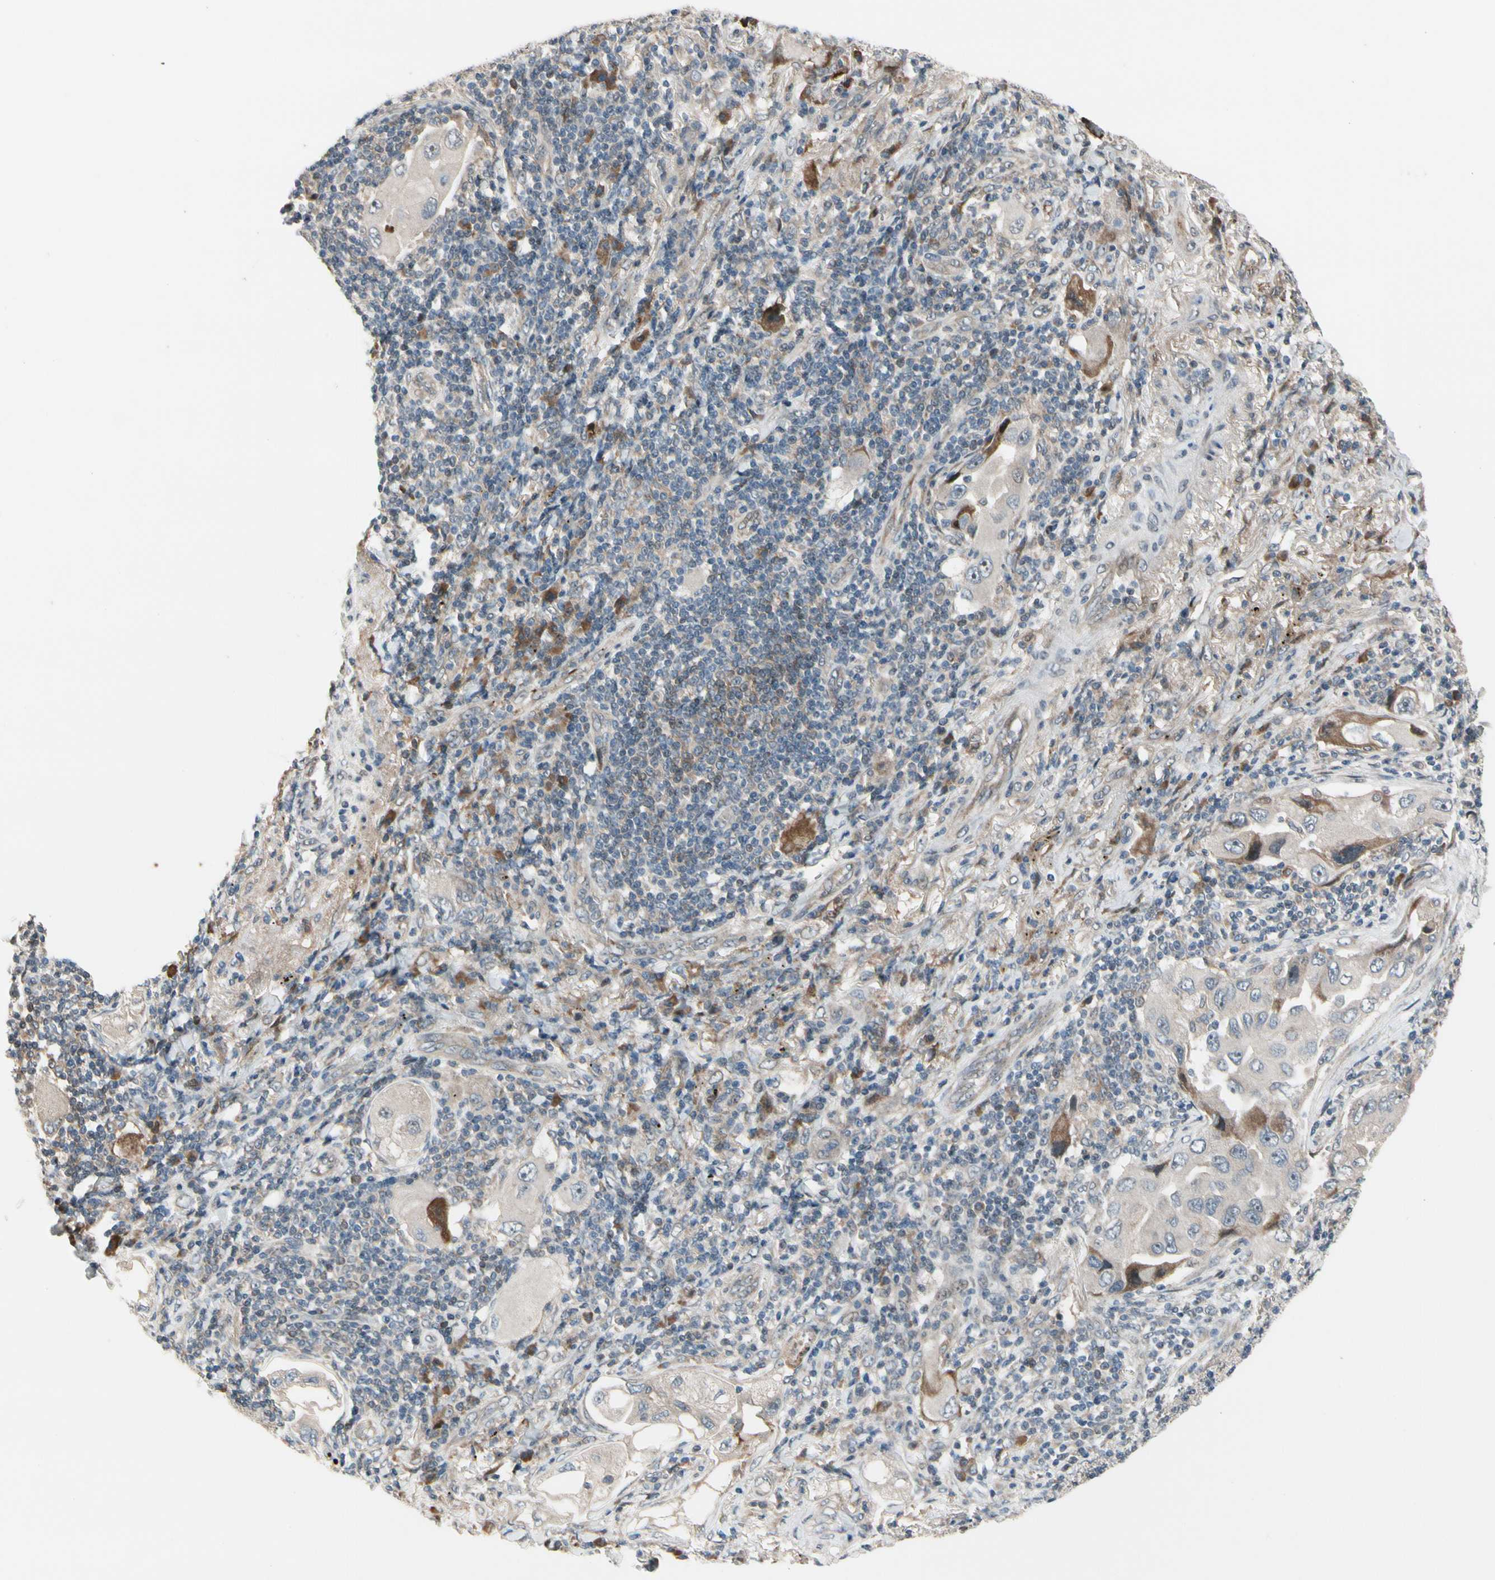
{"staining": {"intensity": "weak", "quantity": "25%-75%", "location": "cytoplasmic/membranous"}, "tissue": "lung cancer", "cell_type": "Tumor cells", "image_type": "cancer", "snomed": [{"axis": "morphology", "description": "Adenocarcinoma, NOS"}, {"axis": "topography", "description": "Lung"}], "caption": "A low amount of weak cytoplasmic/membranous positivity is appreciated in approximately 25%-75% of tumor cells in lung cancer (adenocarcinoma) tissue.", "gene": "SNX29", "patient": {"sex": "female", "age": 65}}